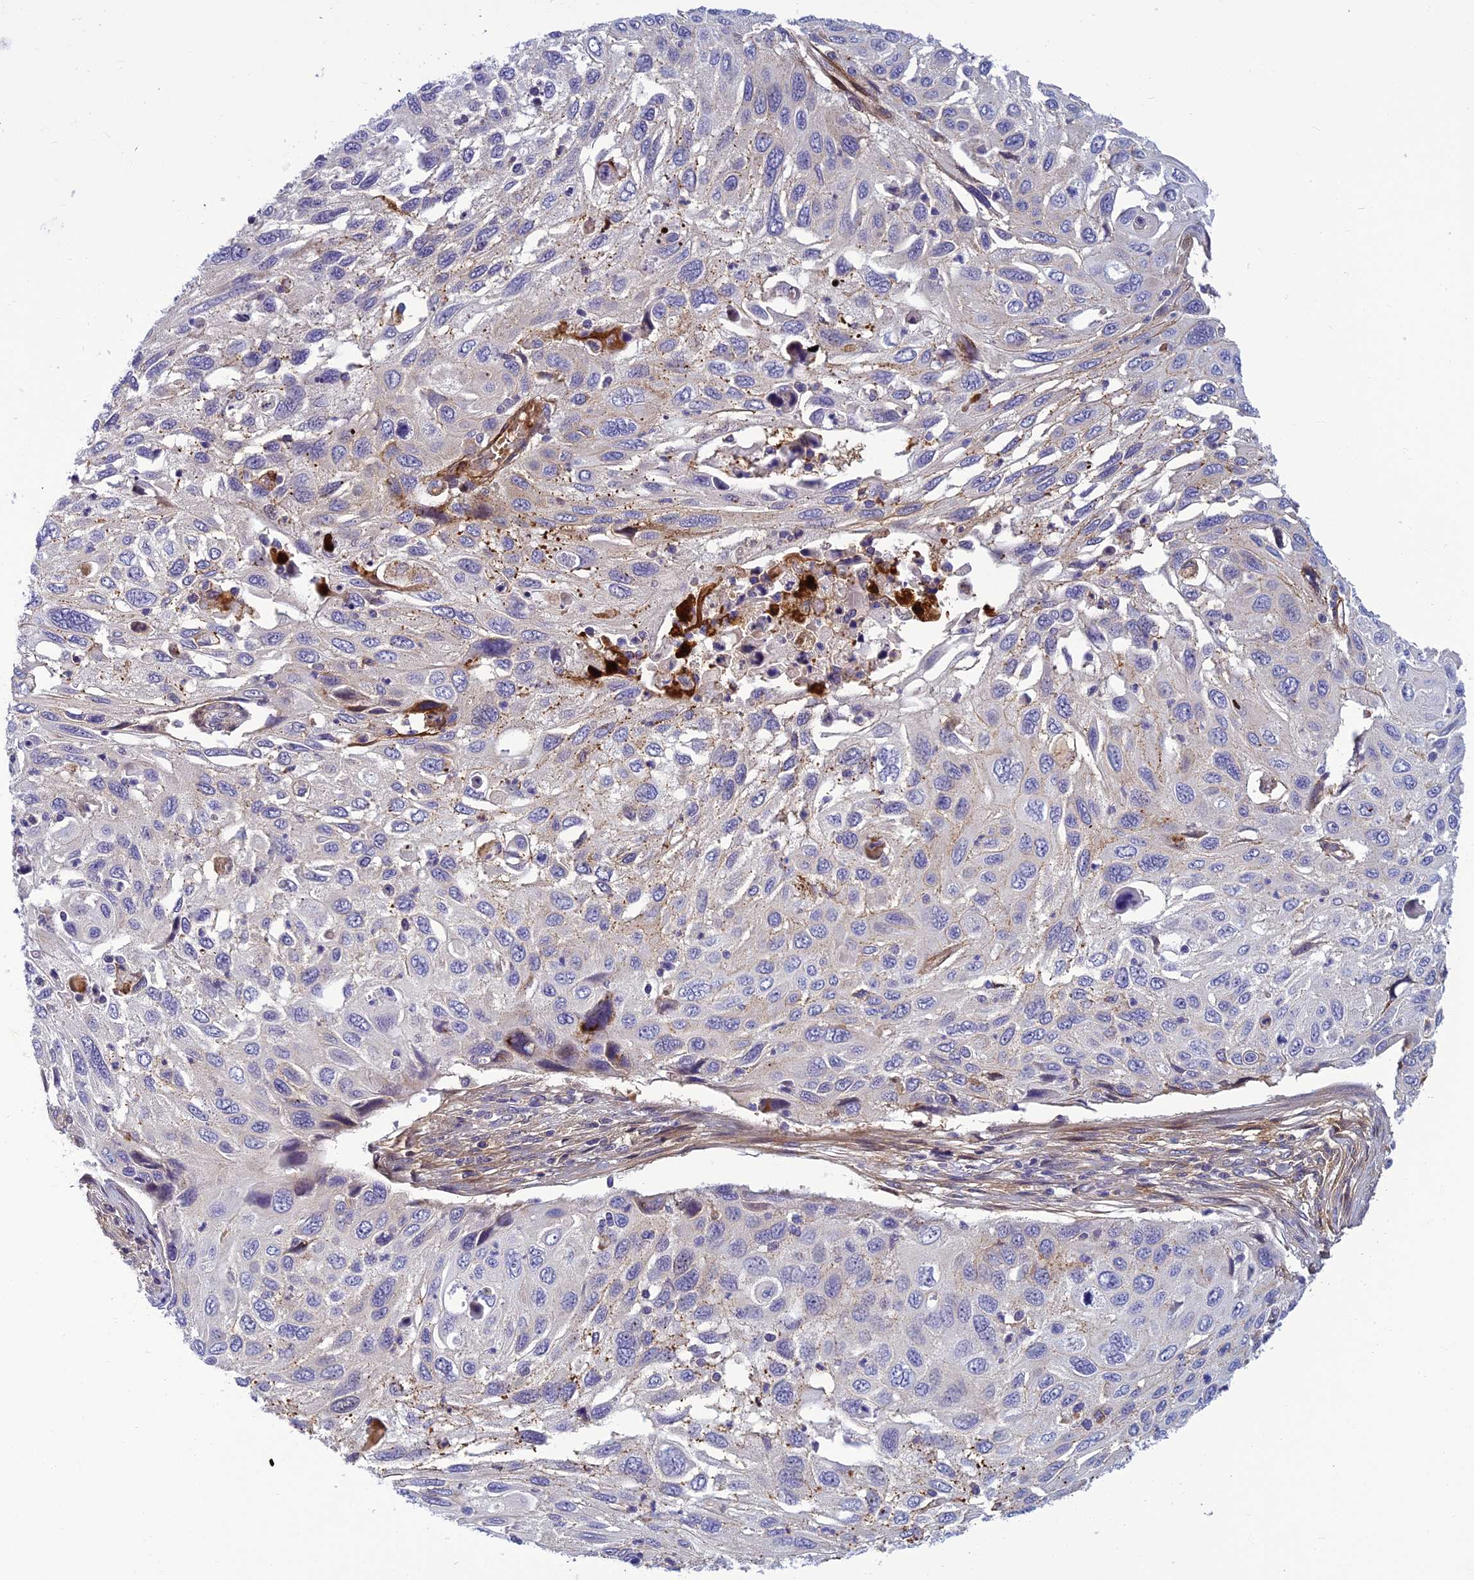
{"staining": {"intensity": "negative", "quantity": "none", "location": "none"}, "tissue": "cervical cancer", "cell_type": "Tumor cells", "image_type": "cancer", "snomed": [{"axis": "morphology", "description": "Squamous cell carcinoma, NOS"}, {"axis": "topography", "description": "Cervix"}], "caption": "Immunohistochemistry histopathology image of cervical cancer (squamous cell carcinoma) stained for a protein (brown), which reveals no expression in tumor cells.", "gene": "CLEC11A", "patient": {"sex": "female", "age": 70}}